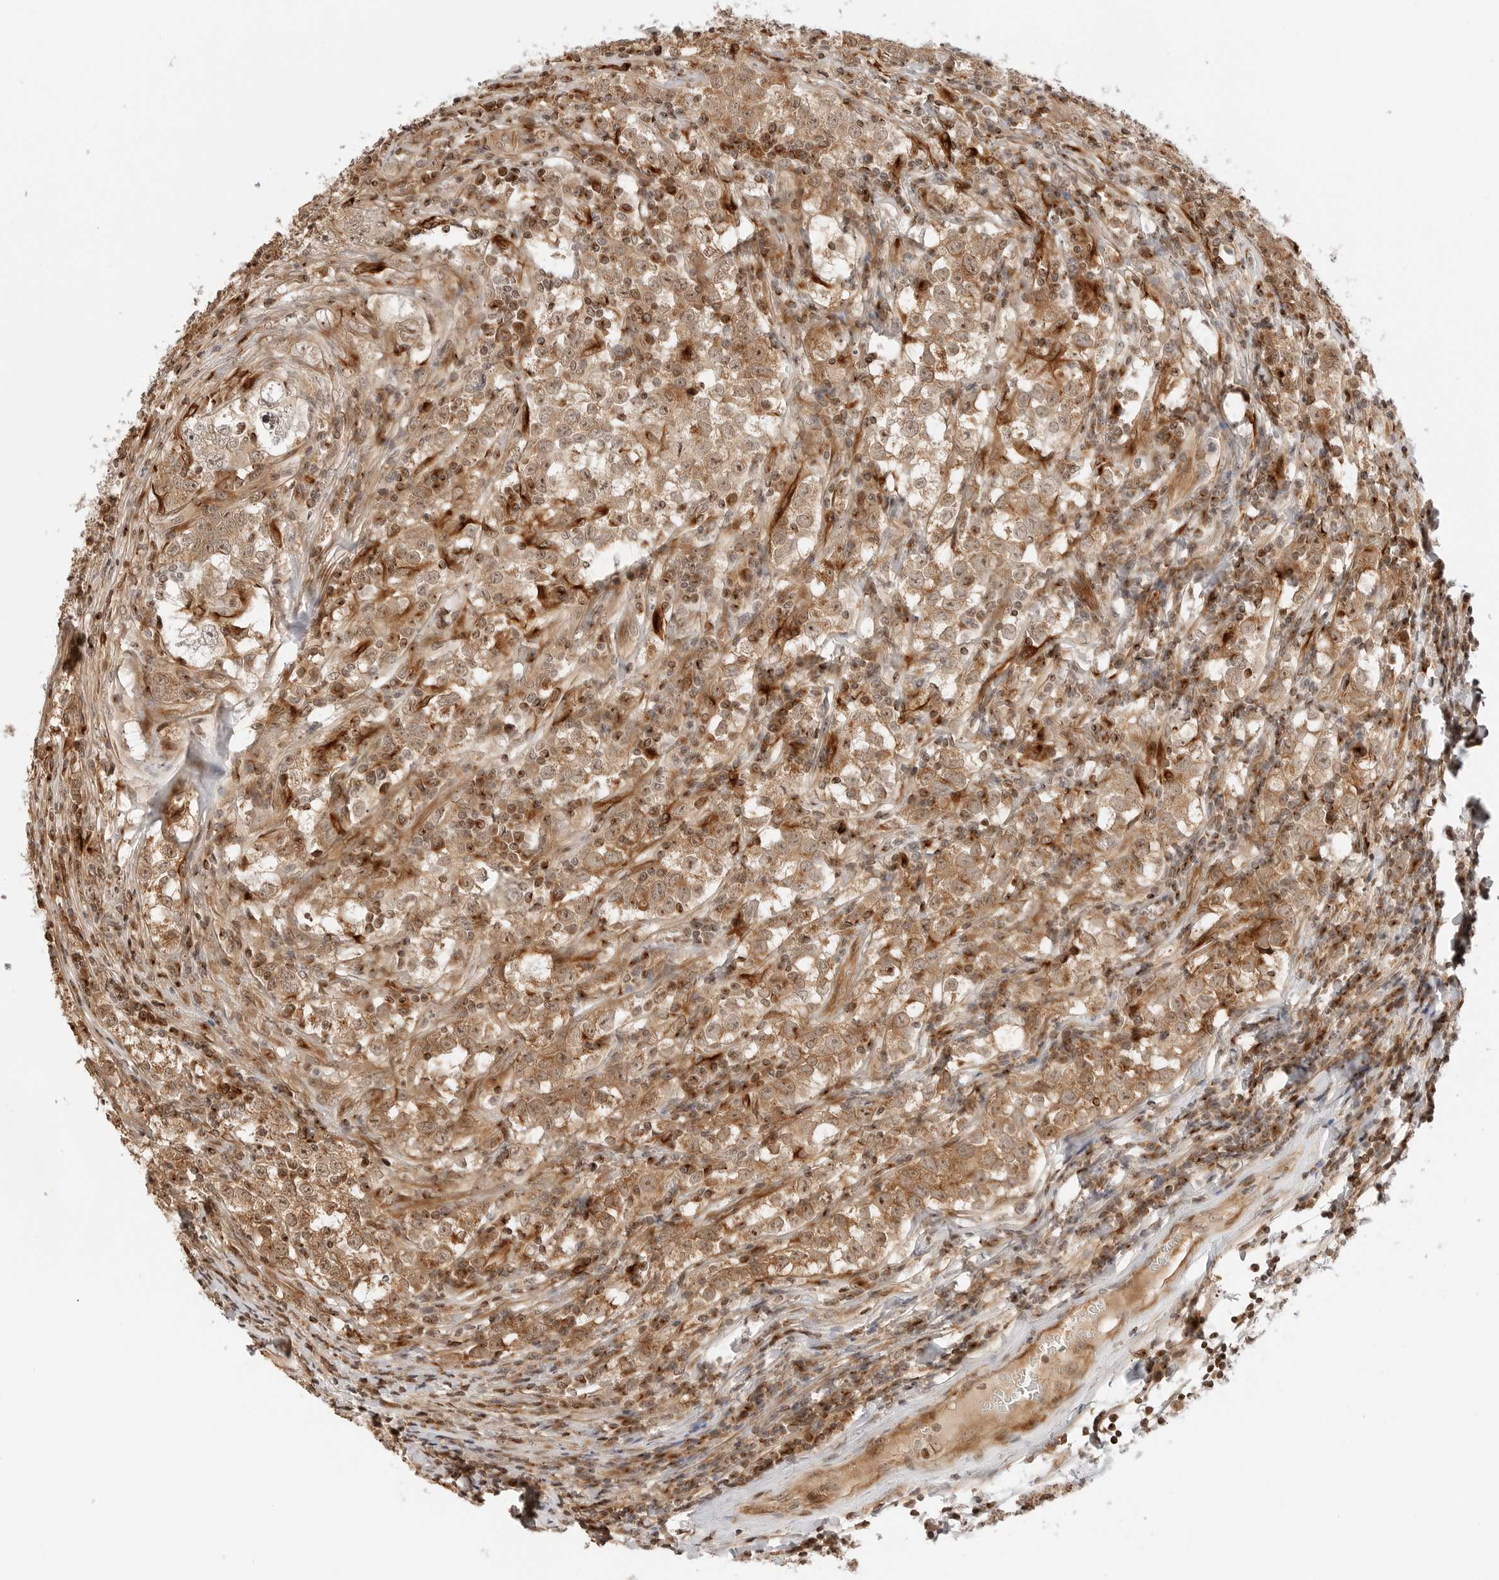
{"staining": {"intensity": "moderate", "quantity": ">75%", "location": "cytoplasmic/membranous,nuclear"}, "tissue": "testis cancer", "cell_type": "Tumor cells", "image_type": "cancer", "snomed": [{"axis": "morphology", "description": "Seminoma, NOS"}, {"axis": "morphology", "description": "Carcinoma, Embryonal, NOS"}, {"axis": "topography", "description": "Testis"}], "caption": "High-magnification brightfield microscopy of seminoma (testis) stained with DAB (3,3'-diaminobenzidine) (brown) and counterstained with hematoxylin (blue). tumor cells exhibit moderate cytoplasmic/membranous and nuclear positivity is appreciated in approximately>75% of cells. Nuclei are stained in blue.", "gene": "GEM", "patient": {"sex": "male", "age": 43}}